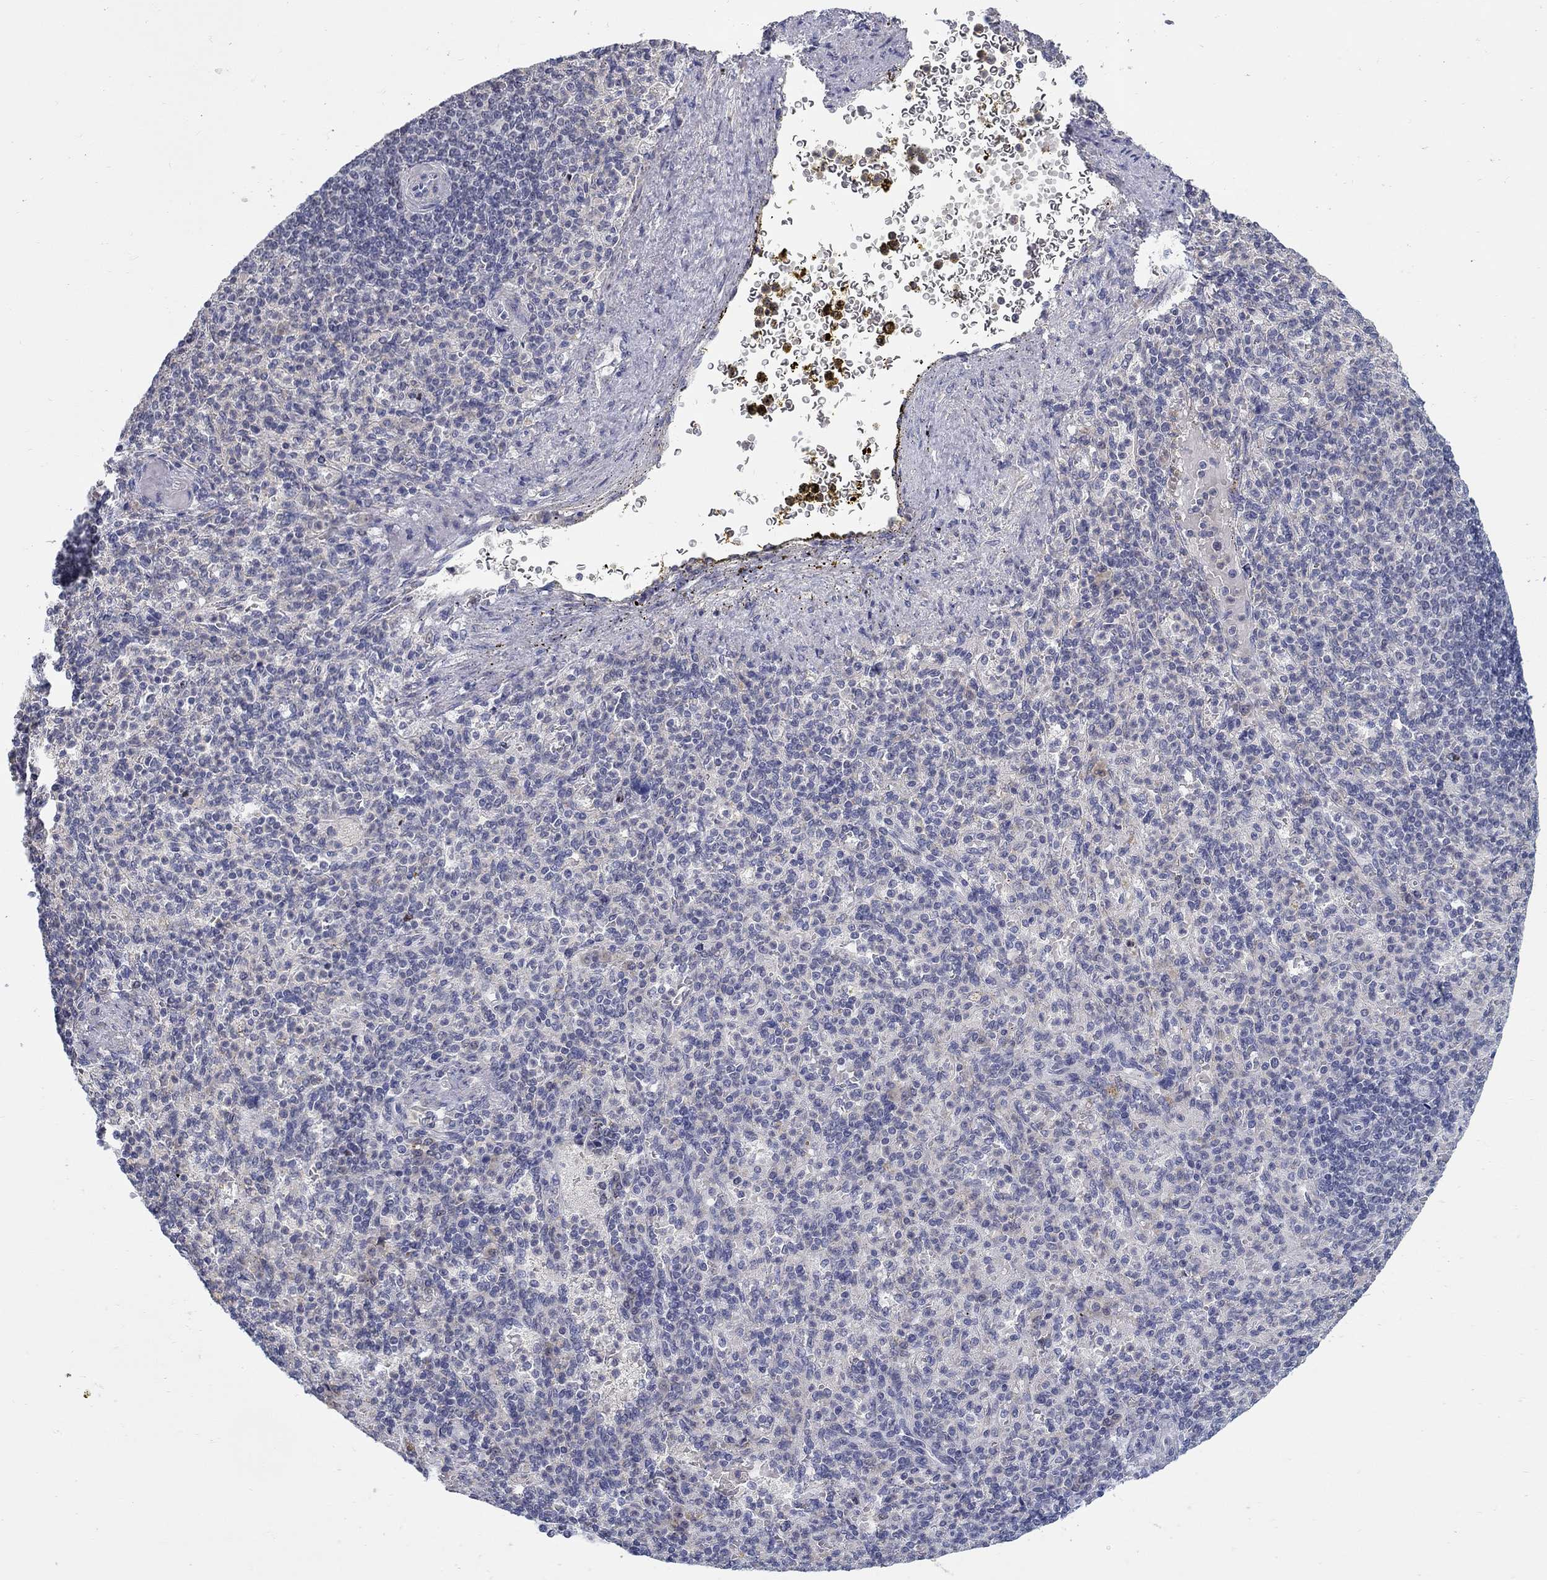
{"staining": {"intensity": "negative", "quantity": "none", "location": "none"}, "tissue": "spleen", "cell_type": "Cells in red pulp", "image_type": "normal", "snomed": [{"axis": "morphology", "description": "Normal tissue, NOS"}, {"axis": "topography", "description": "Spleen"}], "caption": "DAB (3,3'-diaminobenzidine) immunohistochemical staining of normal spleen shows no significant positivity in cells in red pulp. Brightfield microscopy of immunohistochemistry (IHC) stained with DAB (brown) and hematoxylin (blue), captured at high magnification.", "gene": "ABCA4", "patient": {"sex": "female", "age": 74}}